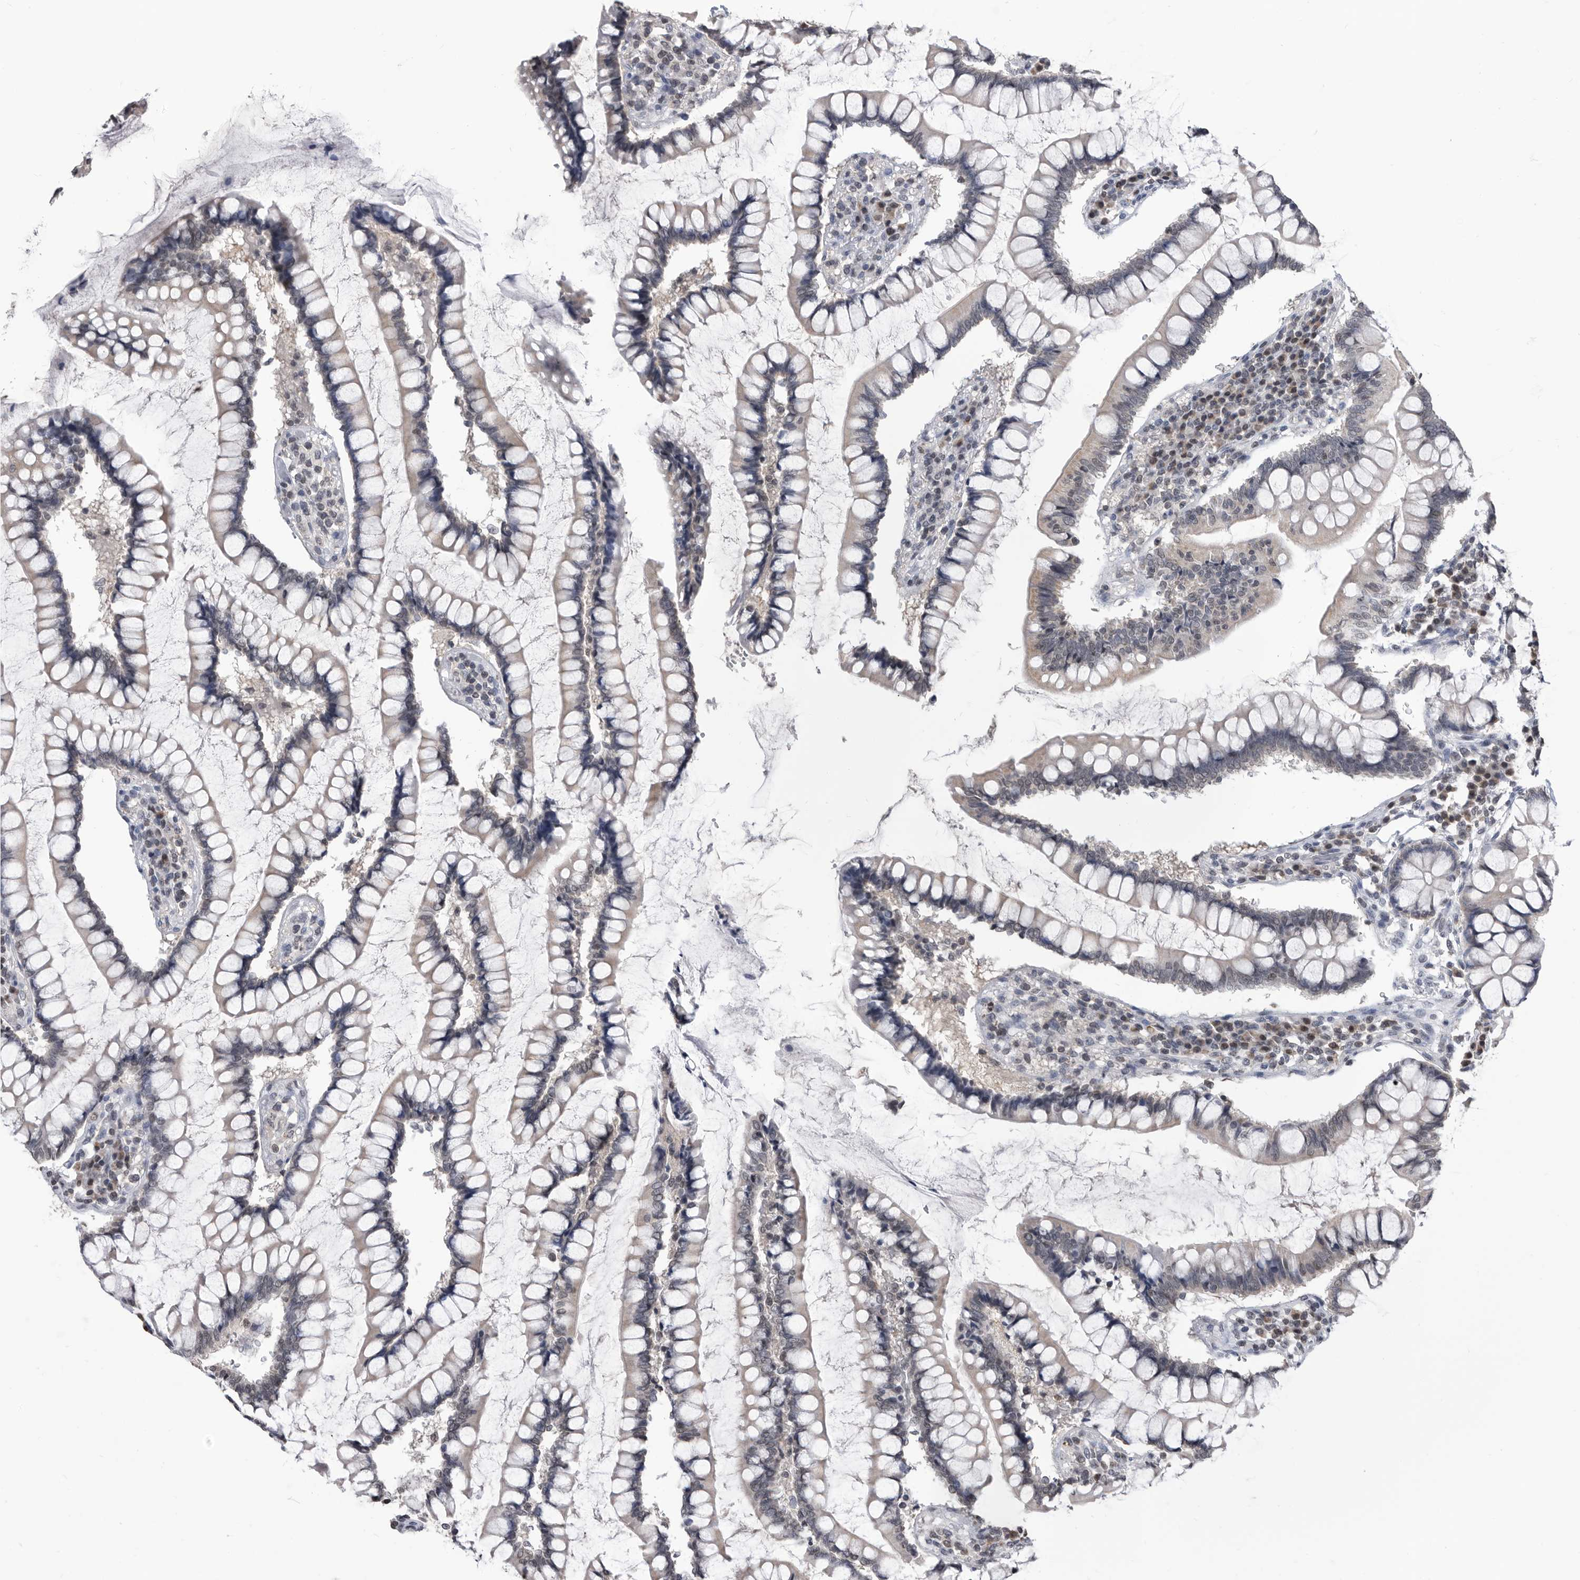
{"staining": {"intensity": "negative", "quantity": "none", "location": "none"}, "tissue": "colon", "cell_type": "Endothelial cells", "image_type": "normal", "snomed": [{"axis": "morphology", "description": "Normal tissue, NOS"}, {"axis": "topography", "description": "Colon"}], "caption": "Immunohistochemistry (IHC) of normal colon displays no staining in endothelial cells.", "gene": "TSTD1", "patient": {"sex": "female", "age": 79}}